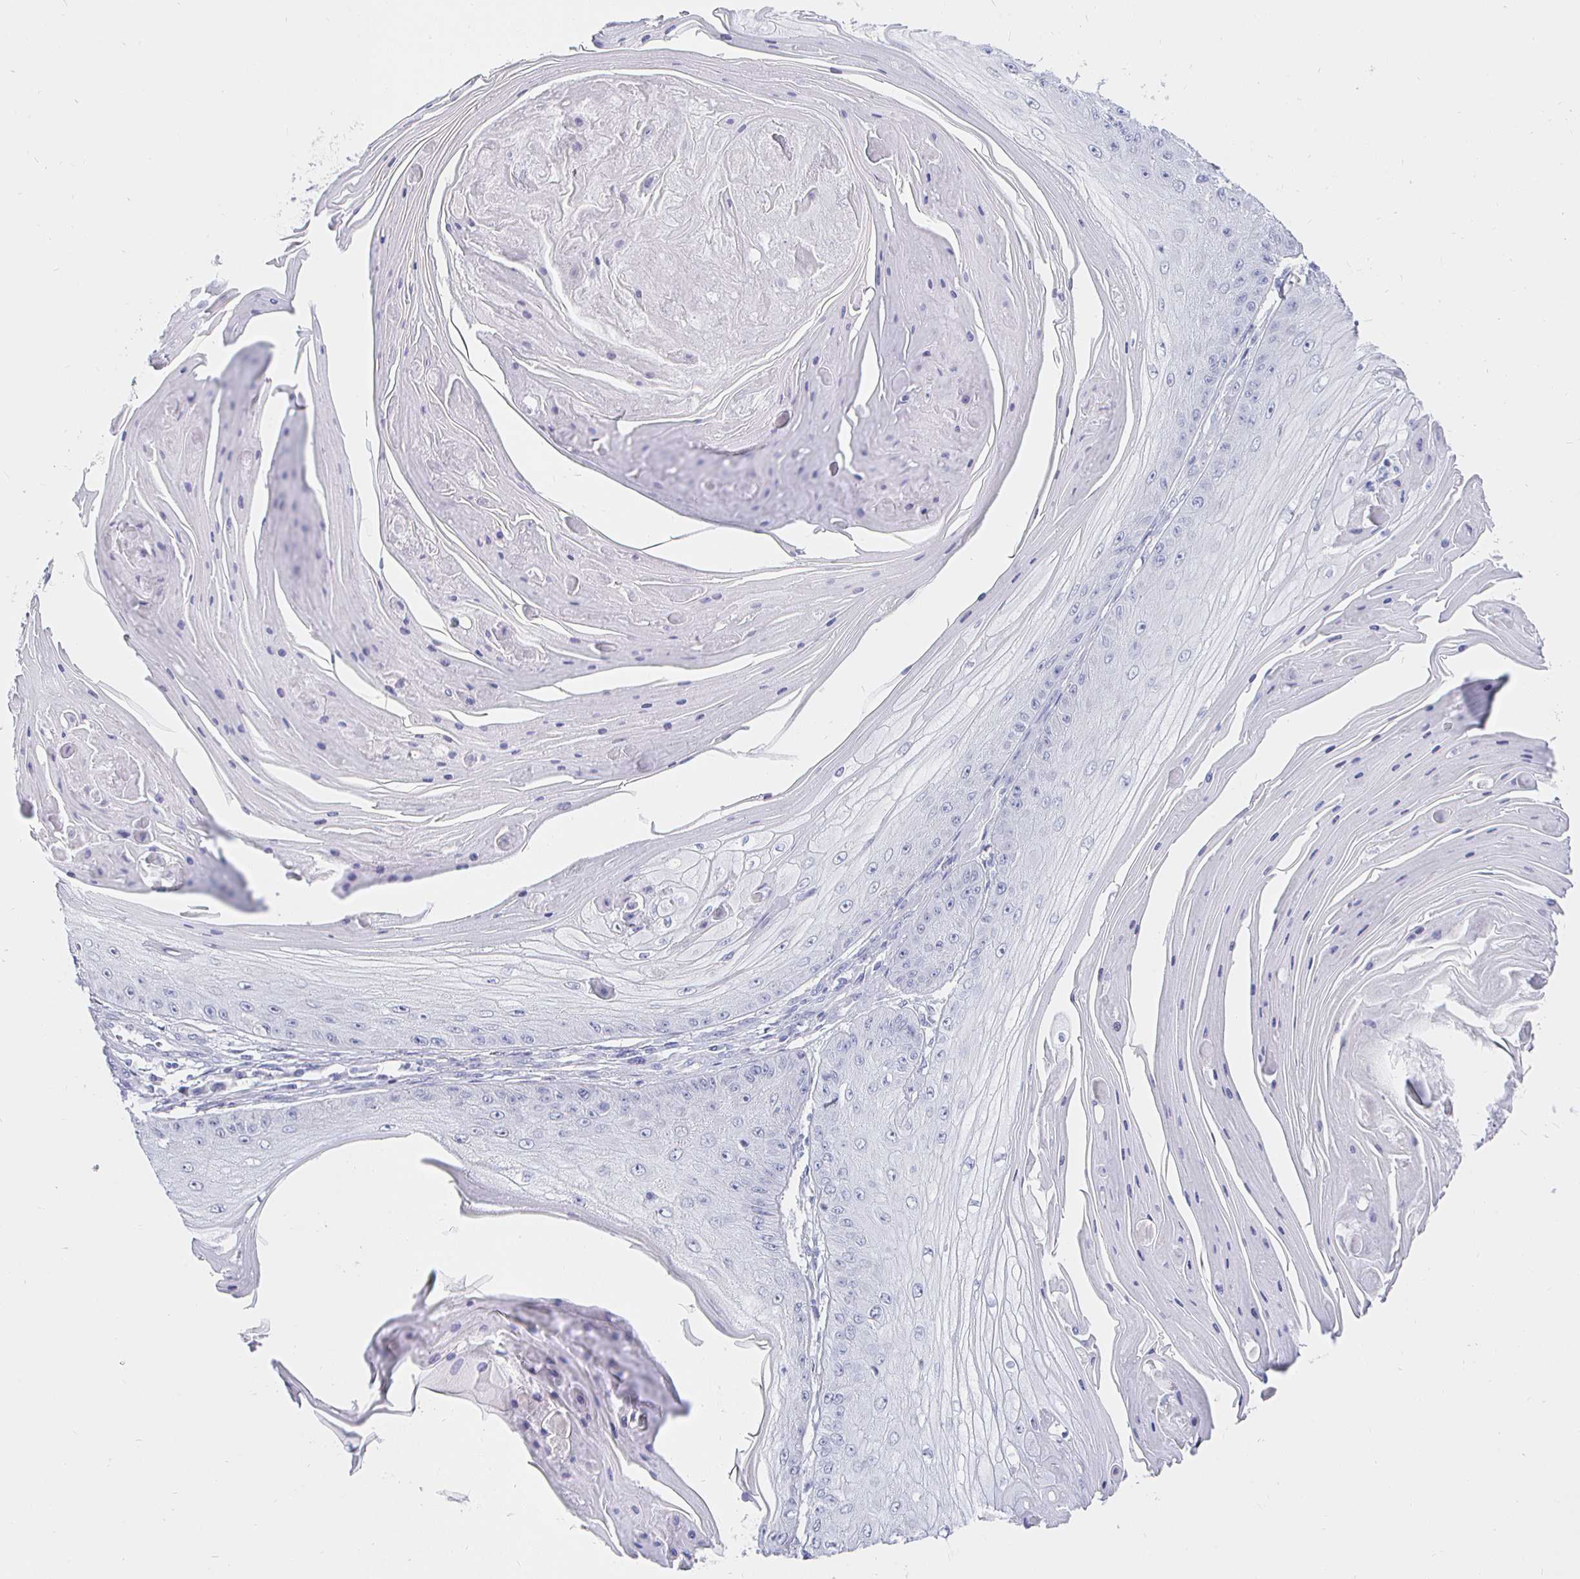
{"staining": {"intensity": "negative", "quantity": "none", "location": "none"}, "tissue": "skin cancer", "cell_type": "Tumor cells", "image_type": "cancer", "snomed": [{"axis": "morphology", "description": "Squamous cell carcinoma, NOS"}, {"axis": "topography", "description": "Skin"}], "caption": "A high-resolution histopathology image shows immunohistochemistry (IHC) staining of skin squamous cell carcinoma, which shows no significant staining in tumor cells. (DAB (3,3'-diaminobenzidine) immunohistochemistry (IHC) with hematoxylin counter stain).", "gene": "CR2", "patient": {"sex": "male", "age": 70}}